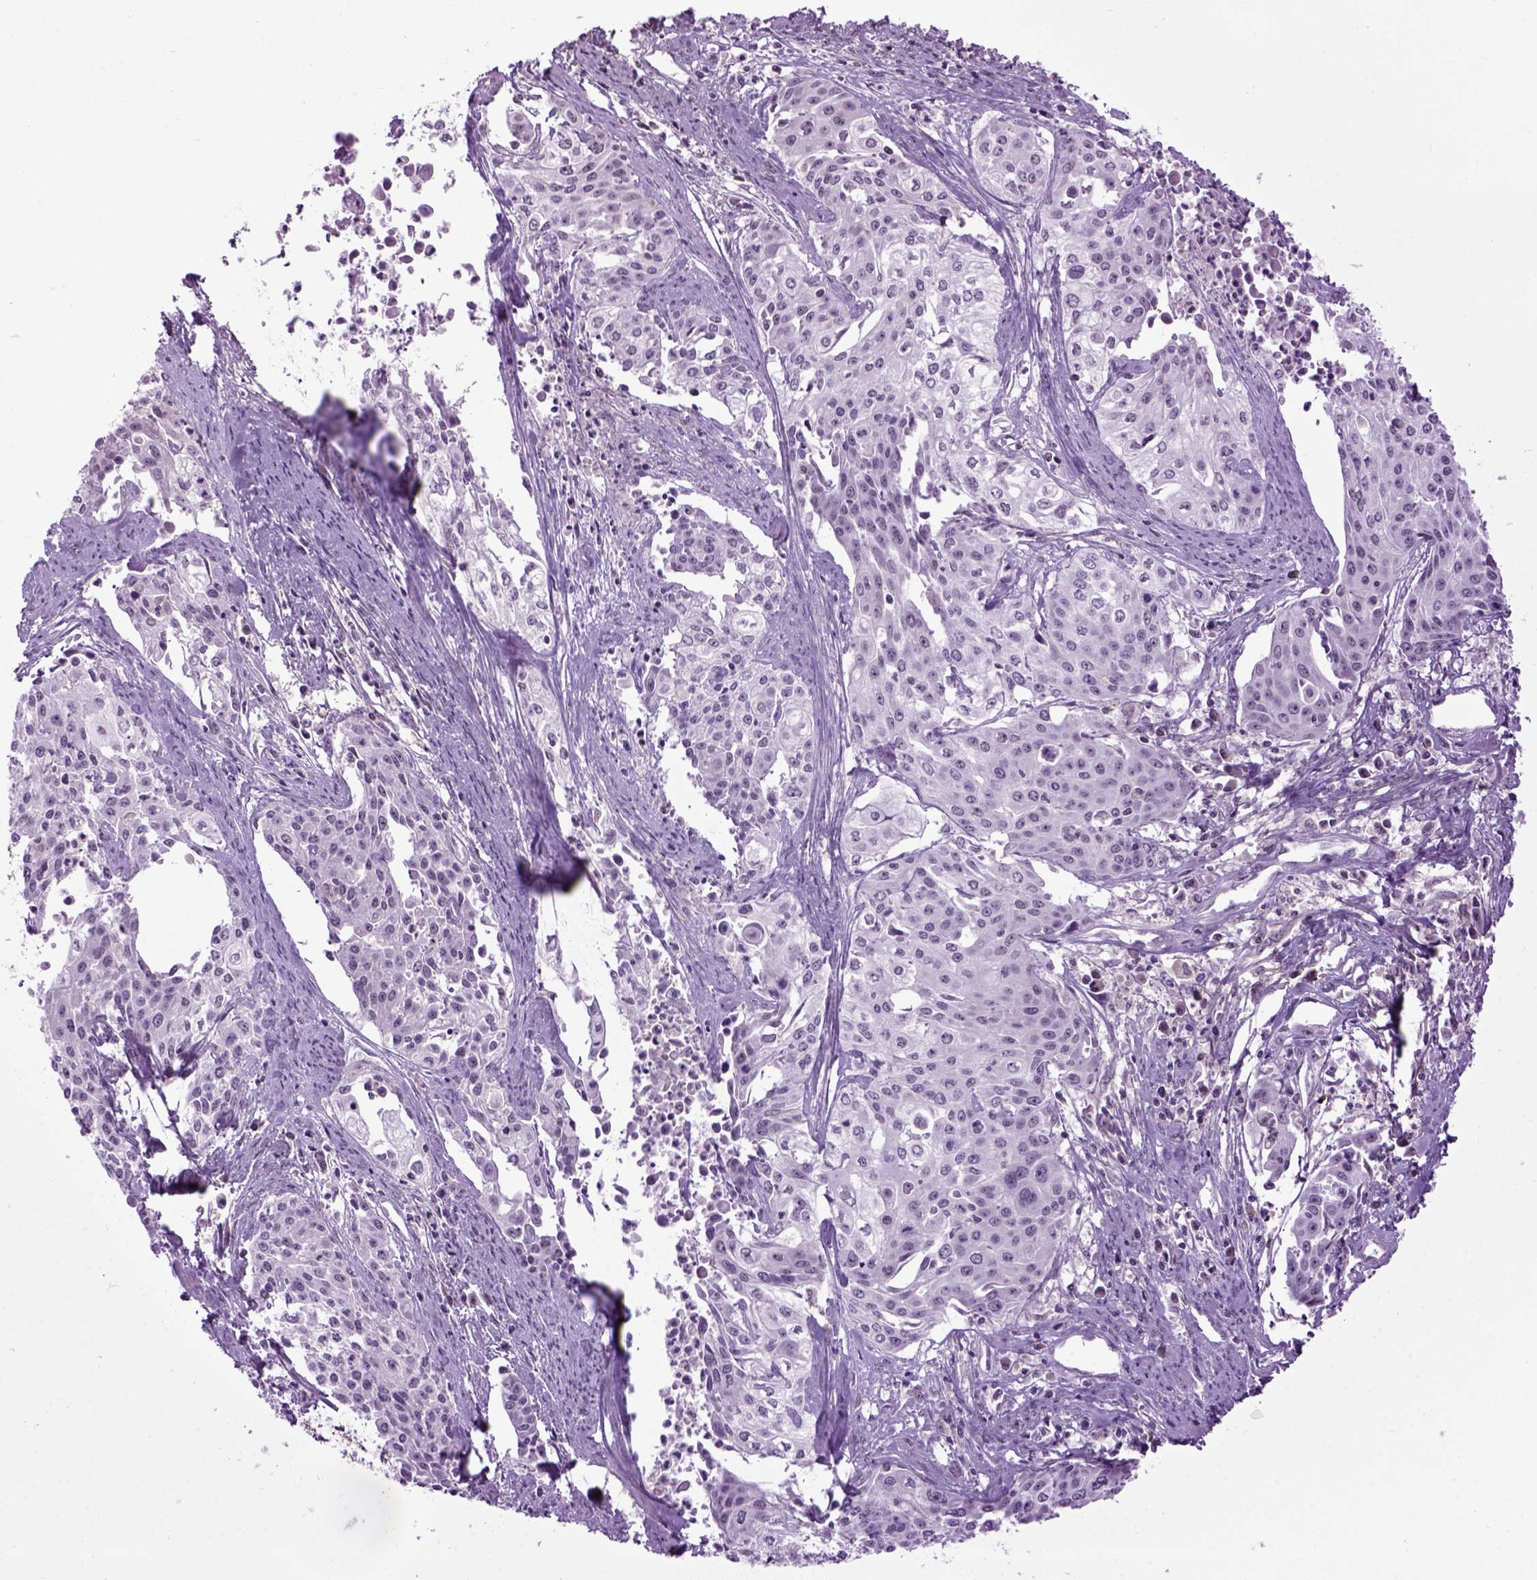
{"staining": {"intensity": "negative", "quantity": "none", "location": "none"}, "tissue": "cervical cancer", "cell_type": "Tumor cells", "image_type": "cancer", "snomed": [{"axis": "morphology", "description": "Squamous cell carcinoma, NOS"}, {"axis": "topography", "description": "Cervix"}], "caption": "Immunohistochemistry of cervical cancer exhibits no expression in tumor cells.", "gene": "EMILIN3", "patient": {"sex": "female", "age": 39}}